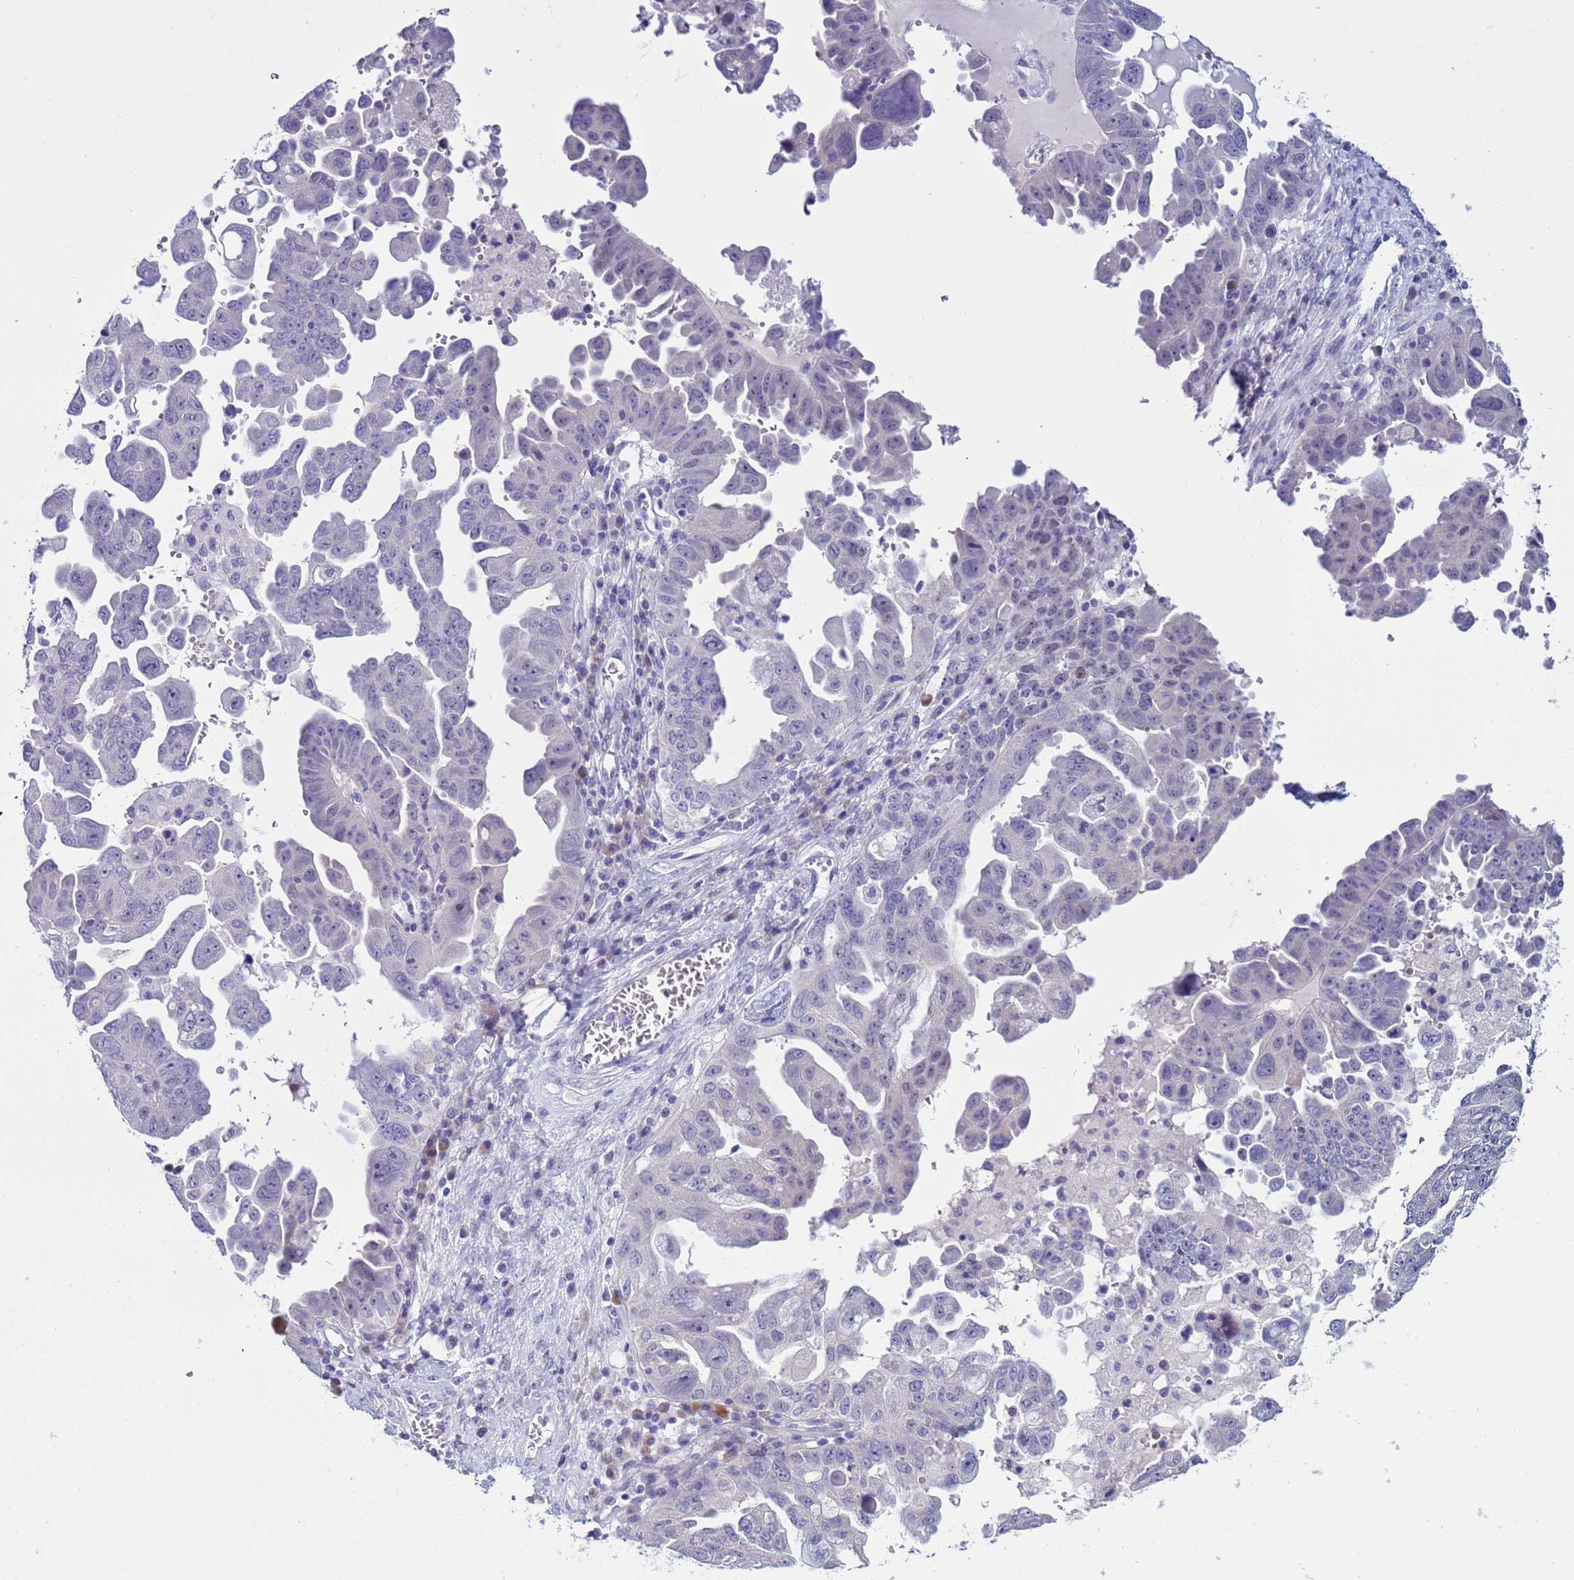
{"staining": {"intensity": "negative", "quantity": "none", "location": "none"}, "tissue": "ovarian cancer", "cell_type": "Tumor cells", "image_type": "cancer", "snomed": [{"axis": "morphology", "description": "Carcinoma, endometroid"}, {"axis": "topography", "description": "Ovary"}], "caption": "High magnification brightfield microscopy of ovarian cancer (endometroid carcinoma) stained with DAB (brown) and counterstained with hematoxylin (blue): tumor cells show no significant staining.", "gene": "IGSF11", "patient": {"sex": "female", "age": 62}}